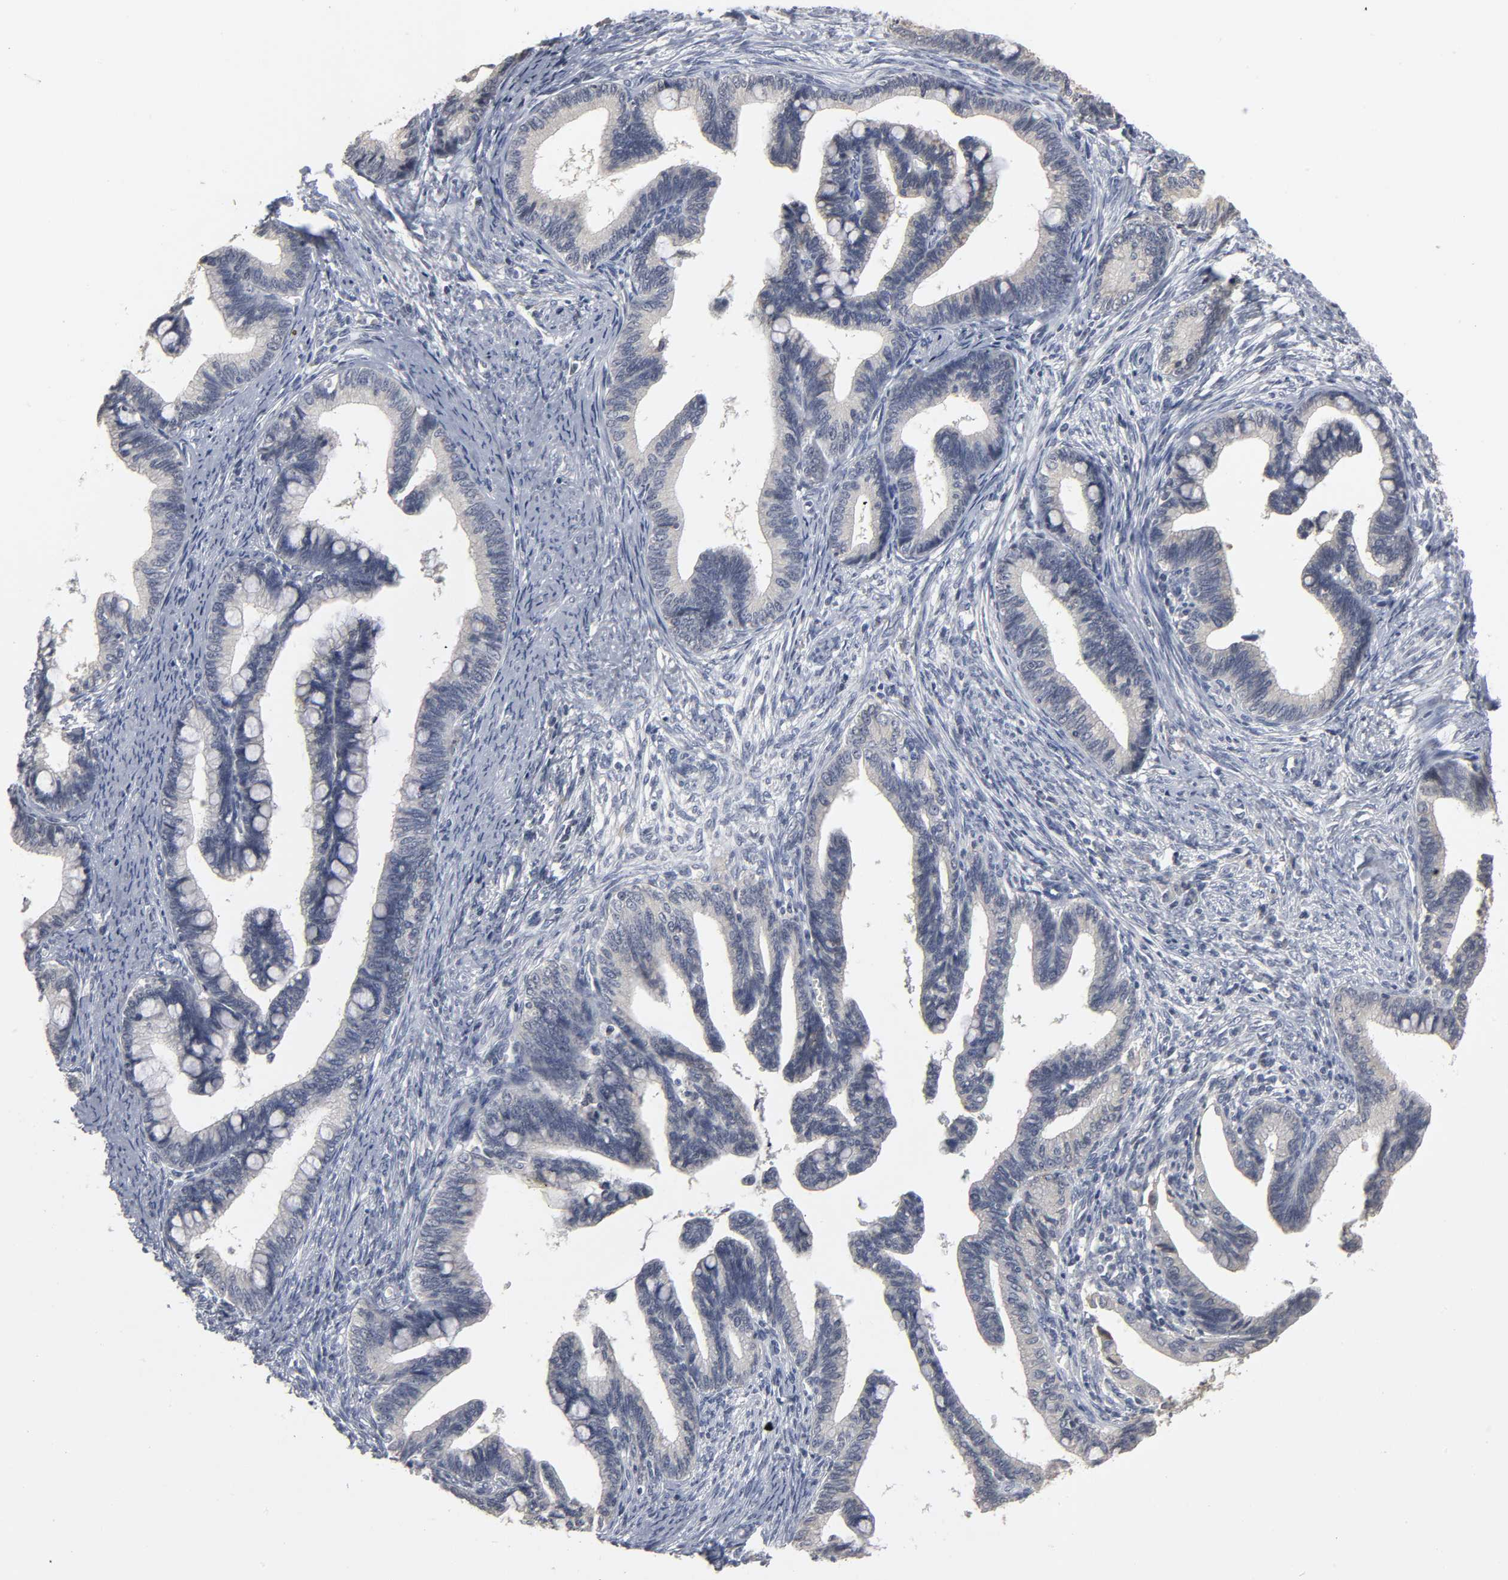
{"staining": {"intensity": "negative", "quantity": "none", "location": "none"}, "tissue": "cervical cancer", "cell_type": "Tumor cells", "image_type": "cancer", "snomed": [{"axis": "morphology", "description": "Adenocarcinoma, NOS"}, {"axis": "topography", "description": "Cervix"}], "caption": "DAB (3,3'-diaminobenzidine) immunohistochemical staining of cervical adenocarcinoma displays no significant positivity in tumor cells.", "gene": "TCAP", "patient": {"sex": "female", "age": 36}}